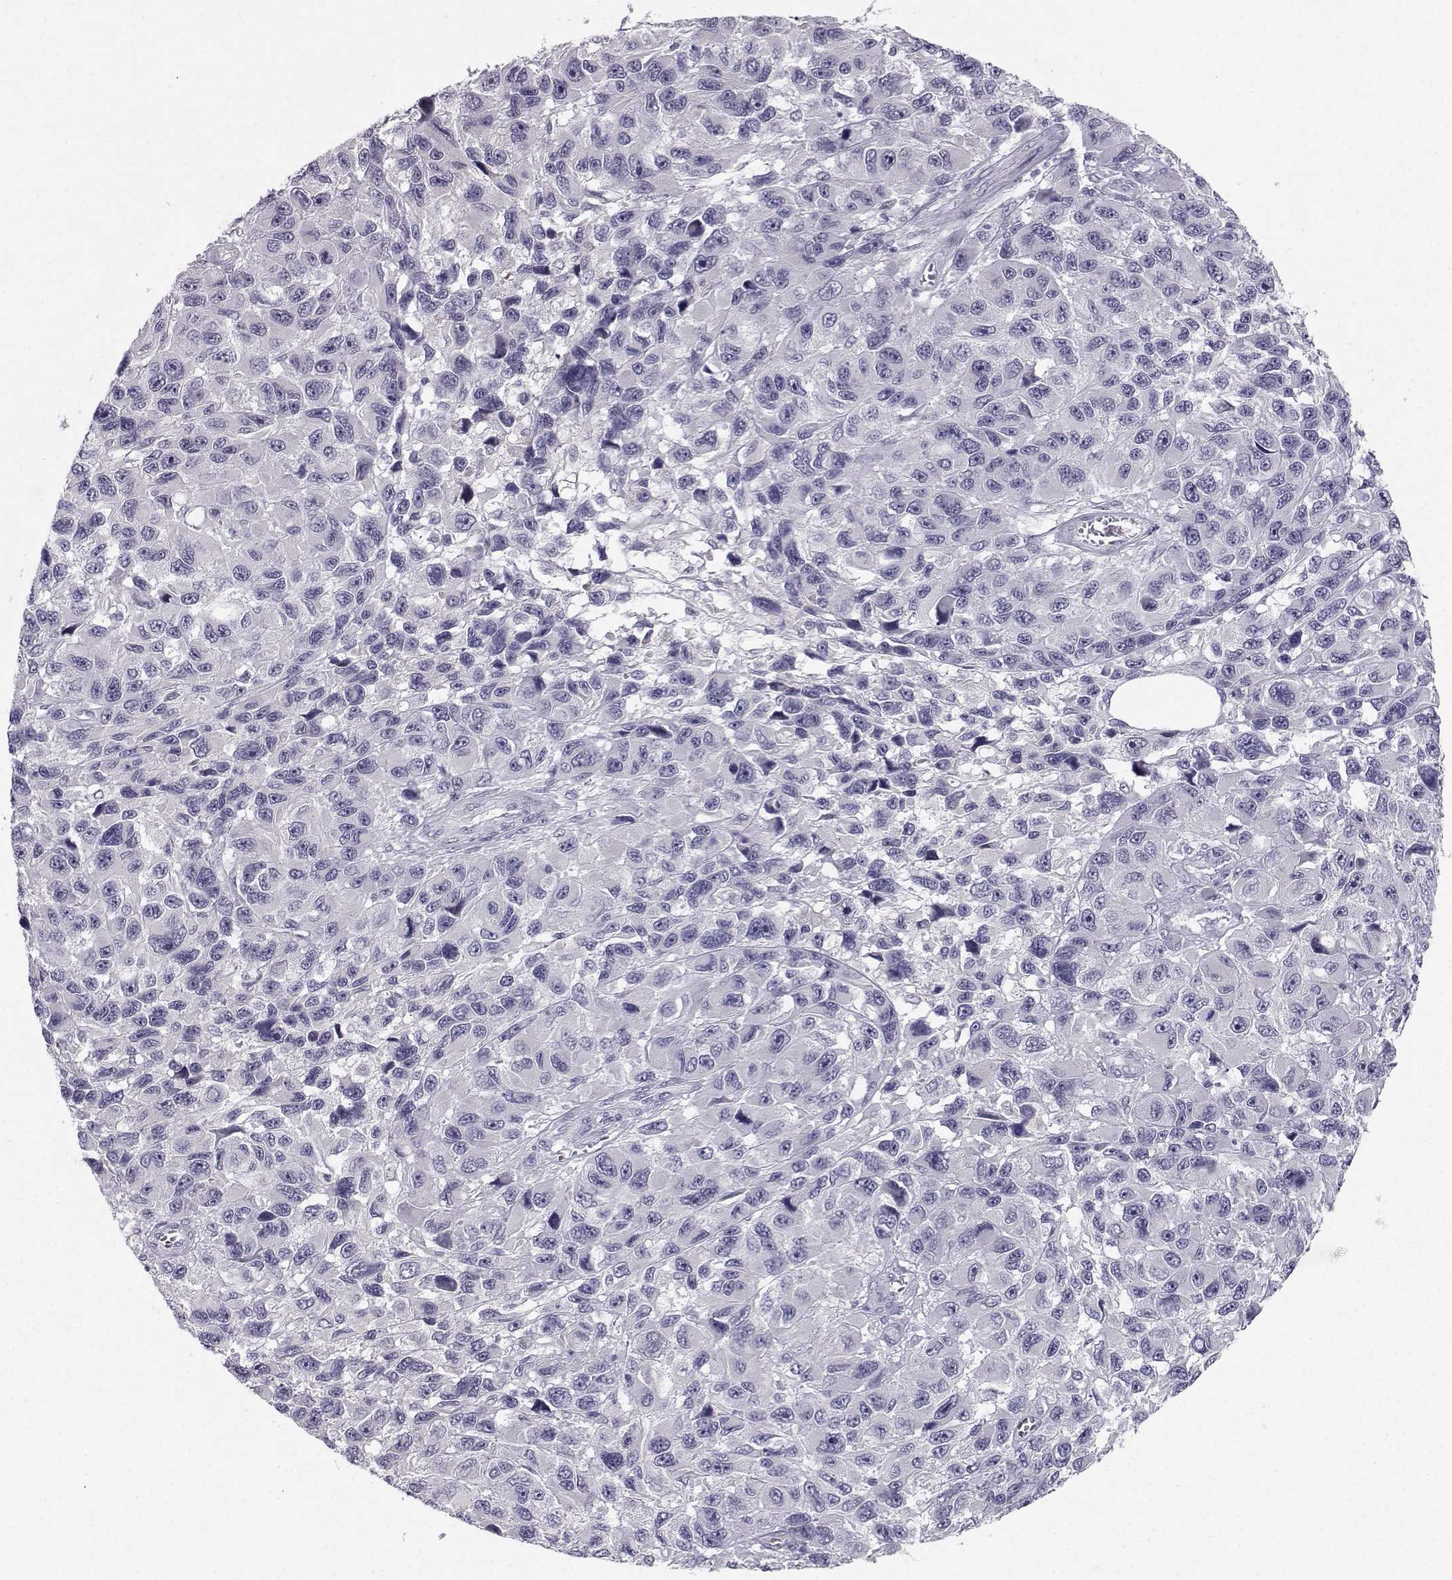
{"staining": {"intensity": "negative", "quantity": "none", "location": "none"}, "tissue": "melanoma", "cell_type": "Tumor cells", "image_type": "cancer", "snomed": [{"axis": "morphology", "description": "Malignant melanoma, NOS"}, {"axis": "topography", "description": "Skin"}], "caption": "Immunohistochemistry photomicrograph of neoplastic tissue: human melanoma stained with DAB exhibits no significant protein positivity in tumor cells.", "gene": "ZNF185", "patient": {"sex": "male", "age": 53}}